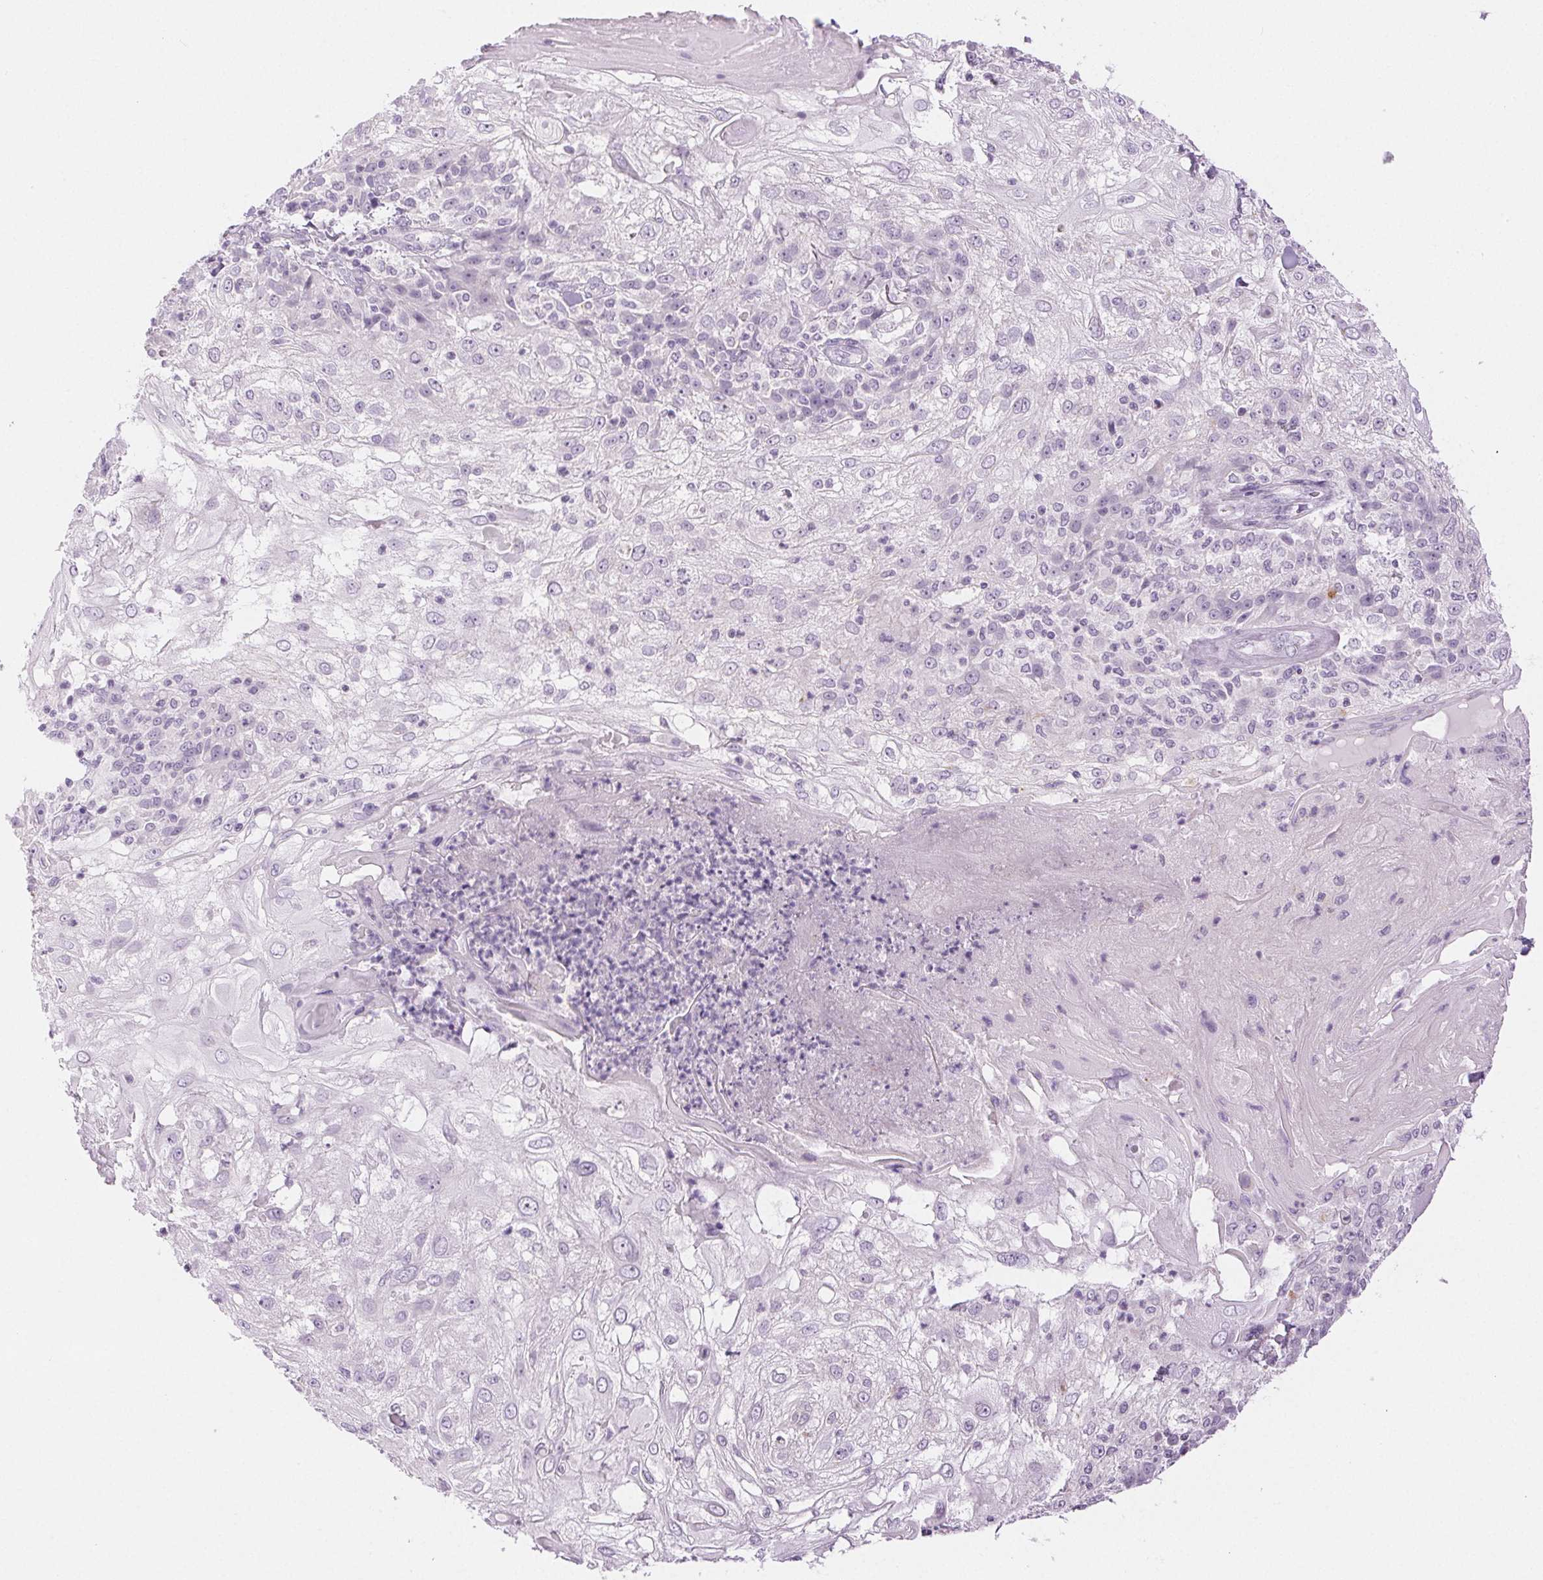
{"staining": {"intensity": "negative", "quantity": "none", "location": "none"}, "tissue": "skin cancer", "cell_type": "Tumor cells", "image_type": "cancer", "snomed": [{"axis": "morphology", "description": "Normal tissue, NOS"}, {"axis": "morphology", "description": "Squamous cell carcinoma, NOS"}, {"axis": "topography", "description": "Skin"}], "caption": "DAB (3,3'-diaminobenzidine) immunohistochemical staining of human squamous cell carcinoma (skin) displays no significant expression in tumor cells. (DAB IHC with hematoxylin counter stain).", "gene": "SLC5A2", "patient": {"sex": "female", "age": 83}}